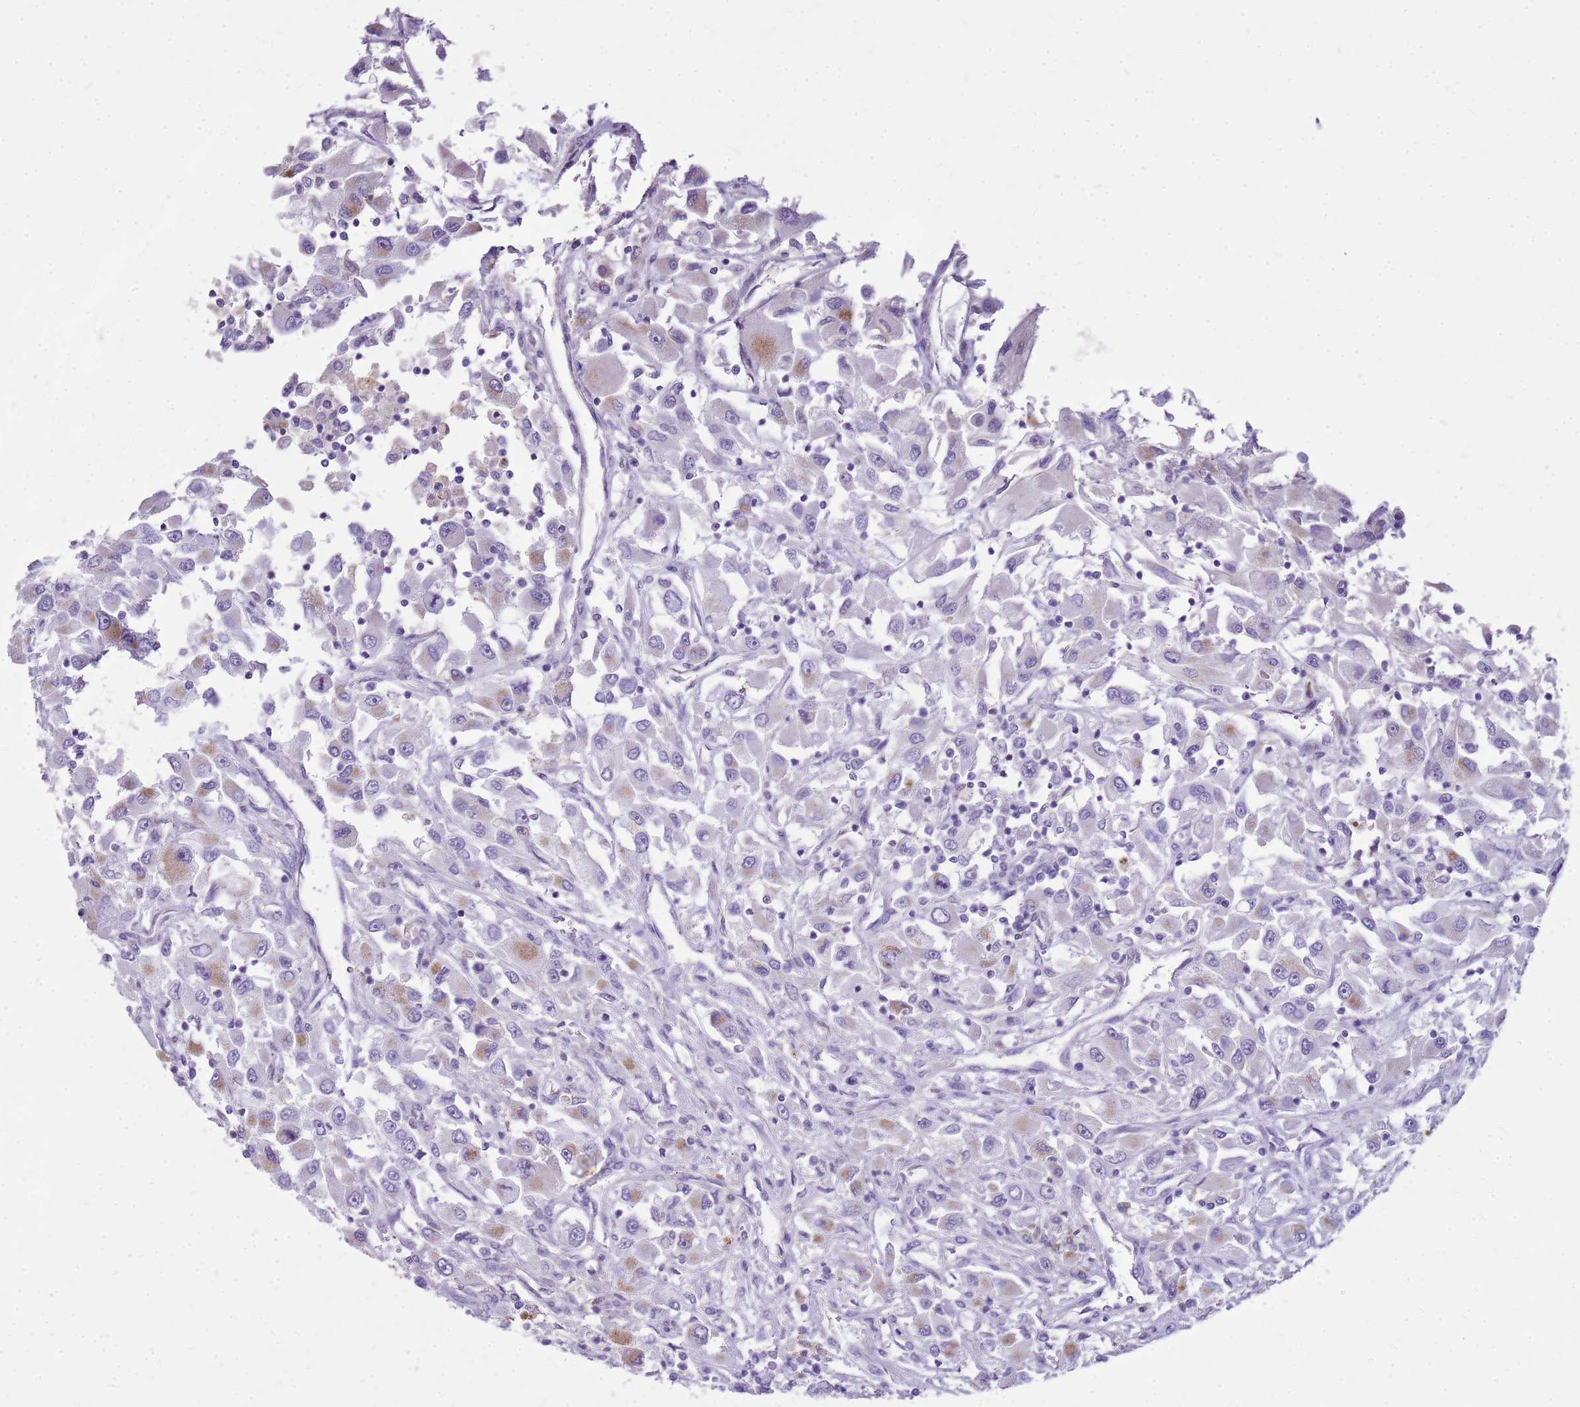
{"staining": {"intensity": "moderate", "quantity": "<25%", "location": "cytoplasmic/membranous"}, "tissue": "renal cancer", "cell_type": "Tumor cells", "image_type": "cancer", "snomed": [{"axis": "morphology", "description": "Adenocarcinoma, NOS"}, {"axis": "topography", "description": "Kidney"}], "caption": "Renal cancer tissue displays moderate cytoplasmic/membranous staining in approximately <25% of tumor cells", "gene": "FABP2", "patient": {"sex": "female", "age": 52}}